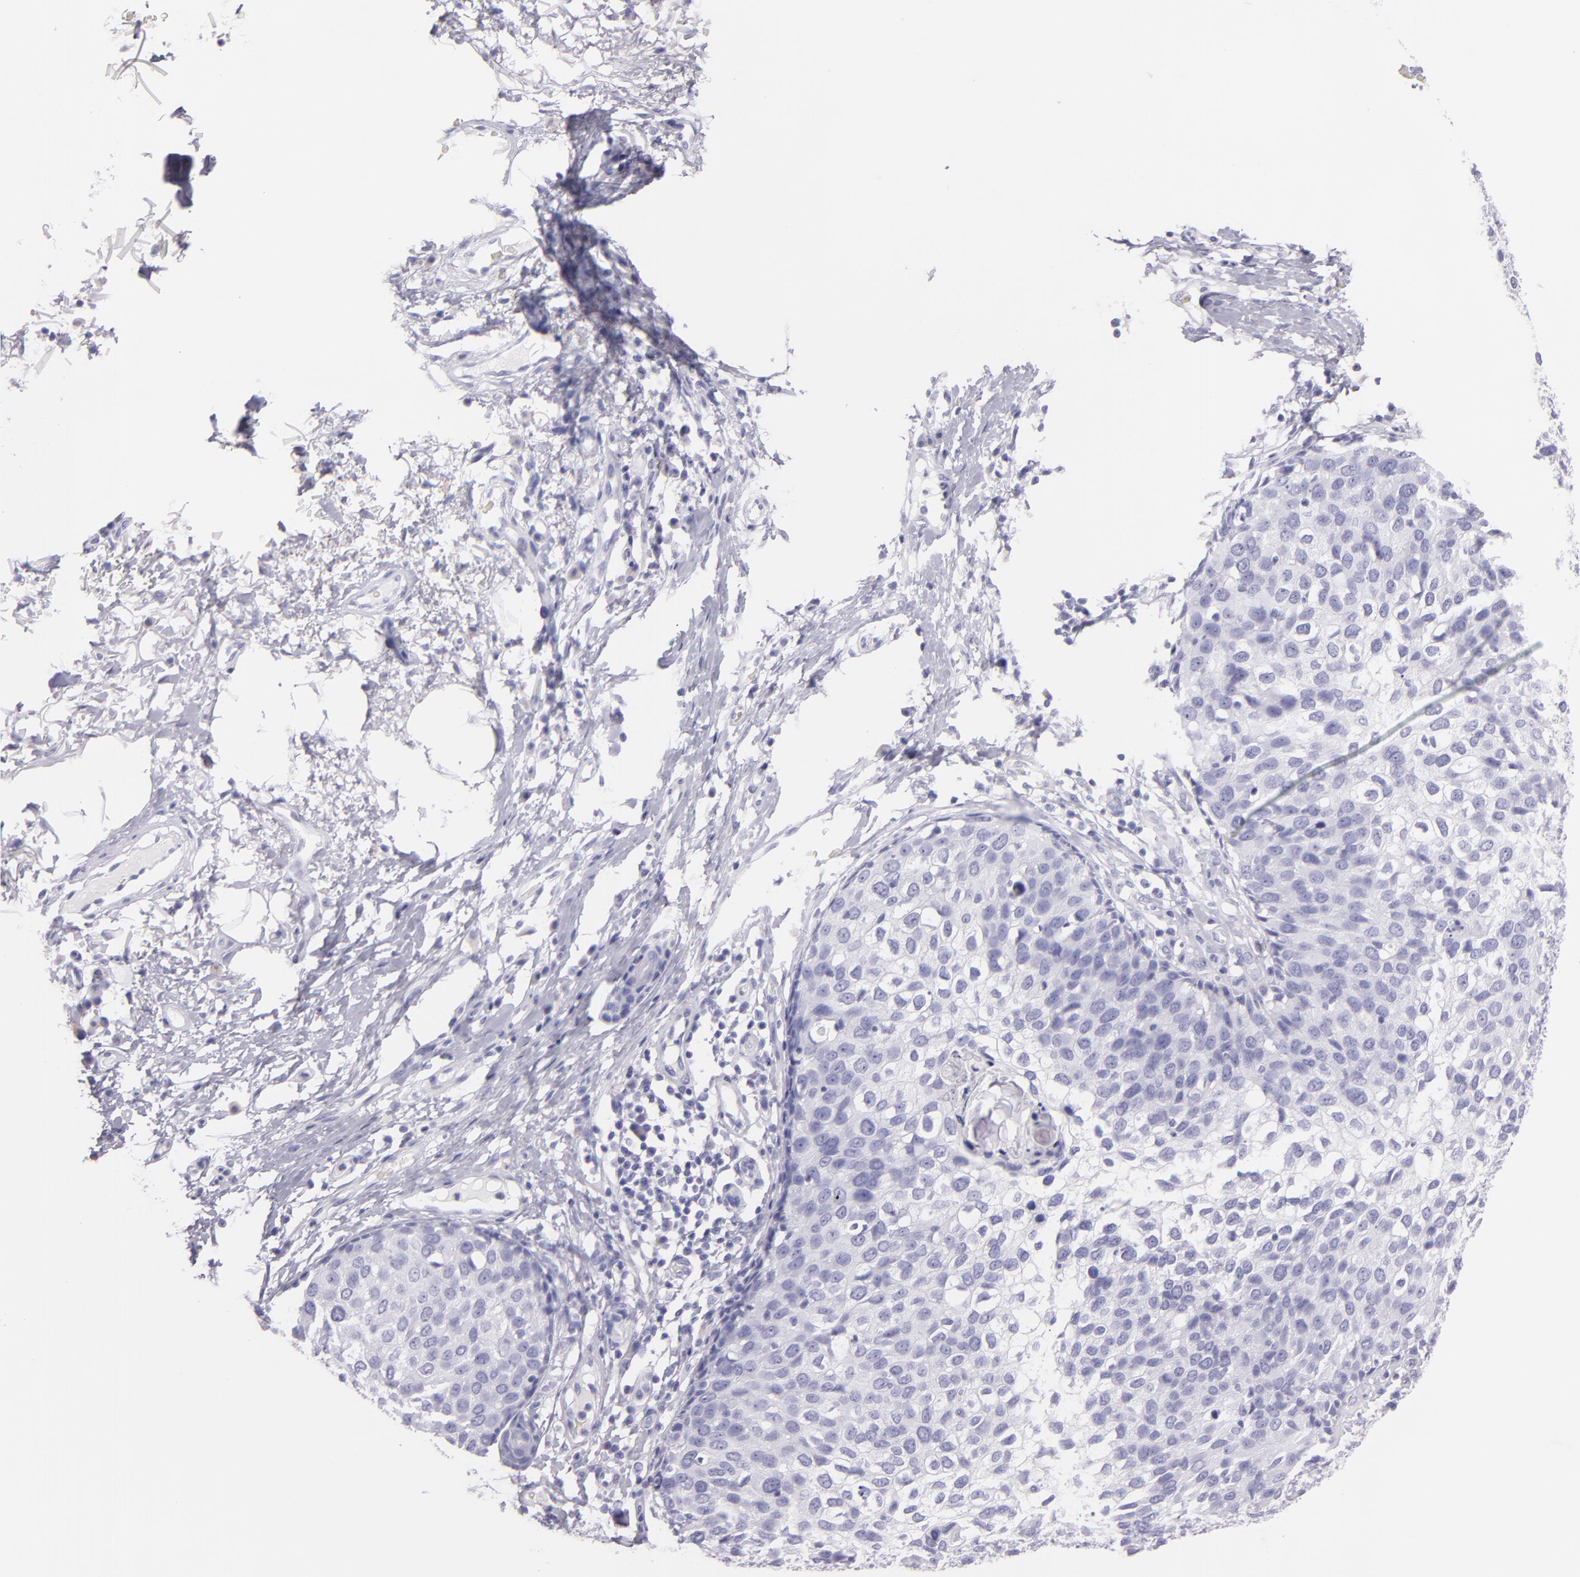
{"staining": {"intensity": "negative", "quantity": "none", "location": "none"}, "tissue": "skin cancer", "cell_type": "Tumor cells", "image_type": "cancer", "snomed": [{"axis": "morphology", "description": "Squamous cell carcinoma, NOS"}, {"axis": "topography", "description": "Skin"}], "caption": "Immunohistochemistry of skin cancer (squamous cell carcinoma) shows no staining in tumor cells.", "gene": "MUC5AC", "patient": {"sex": "male", "age": 87}}